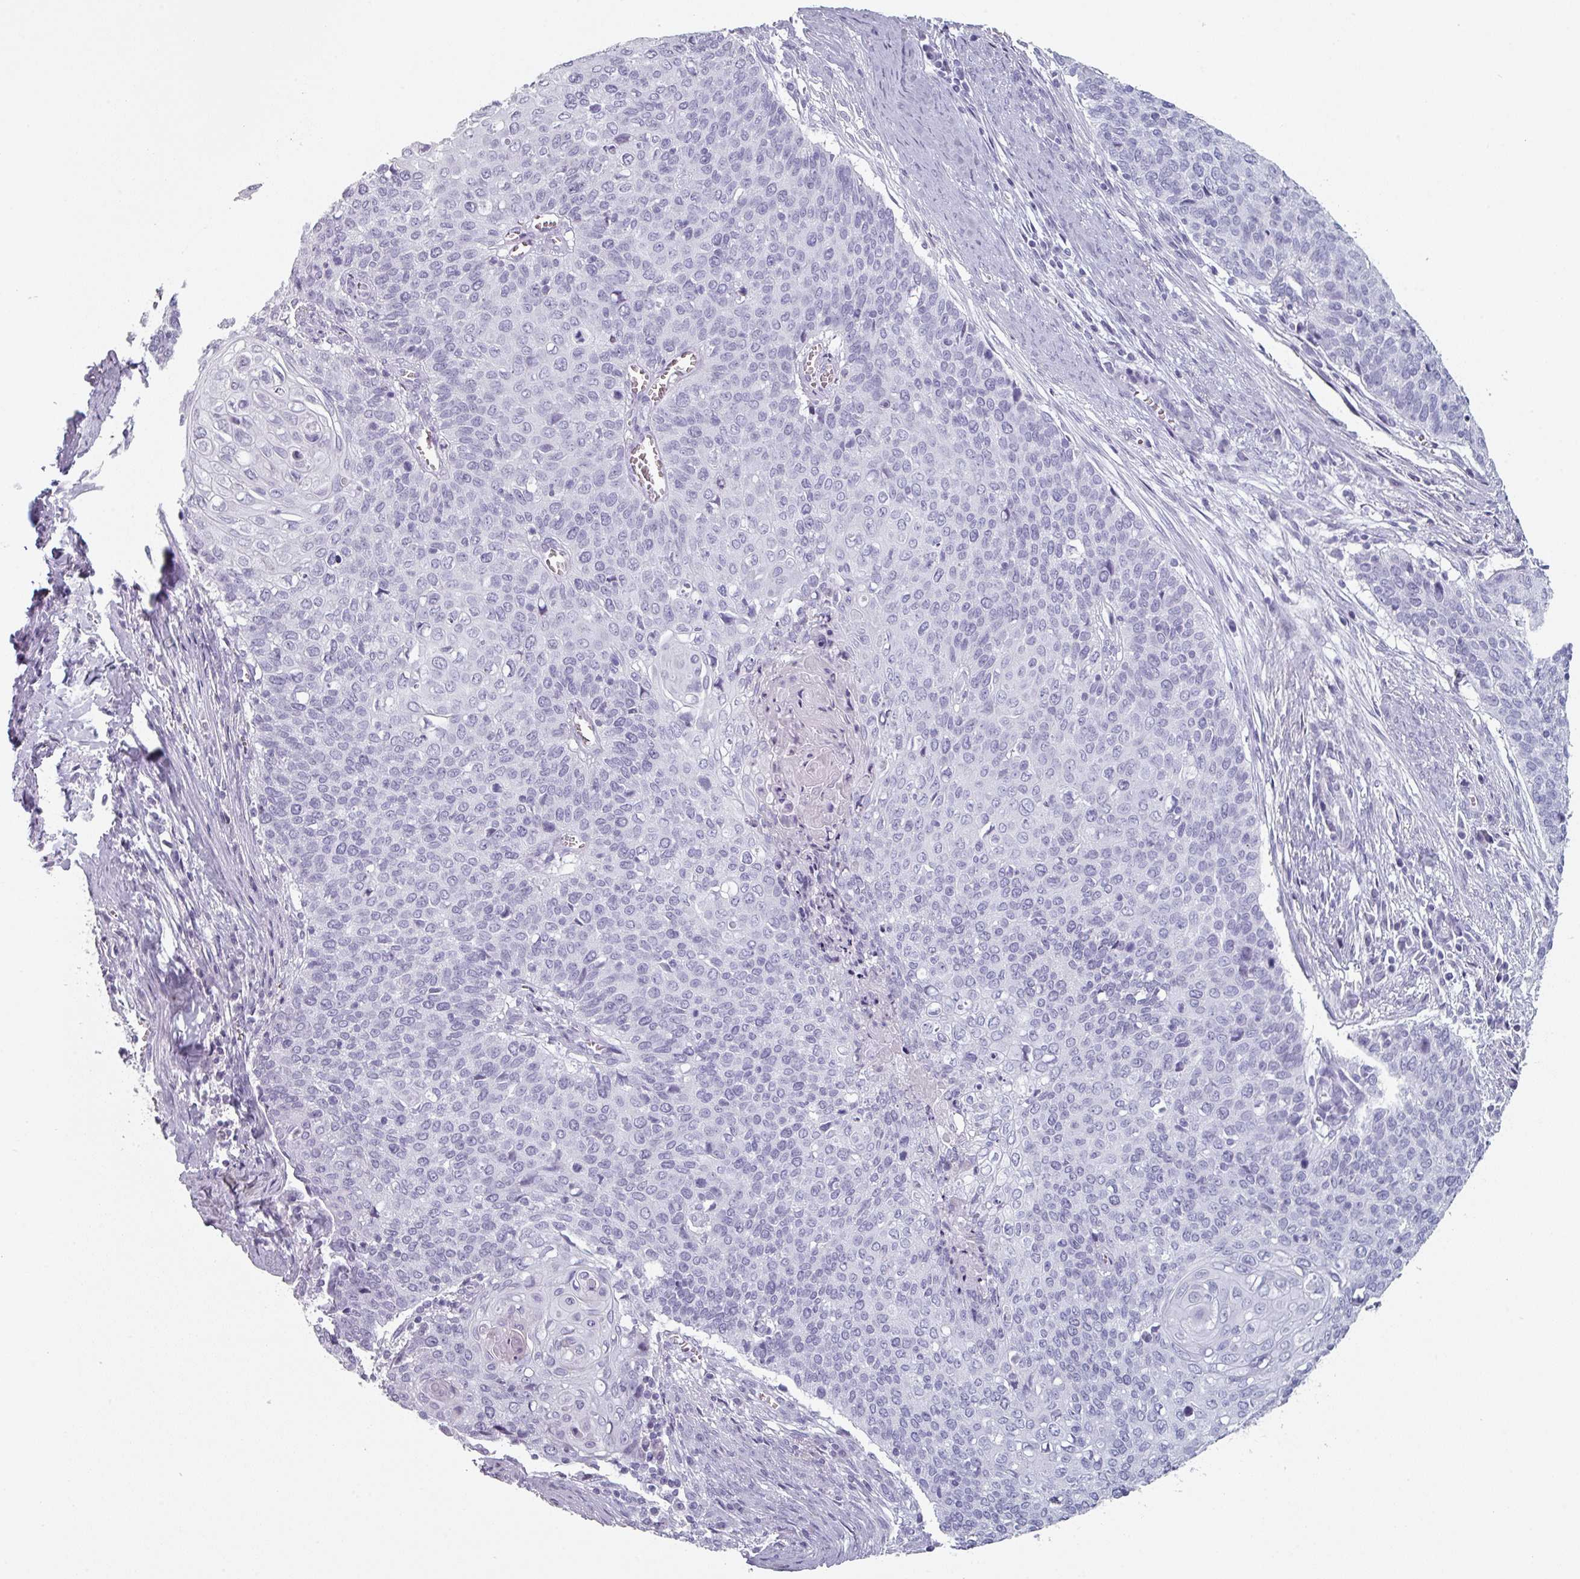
{"staining": {"intensity": "negative", "quantity": "none", "location": "none"}, "tissue": "cervical cancer", "cell_type": "Tumor cells", "image_type": "cancer", "snomed": [{"axis": "morphology", "description": "Squamous cell carcinoma, NOS"}, {"axis": "topography", "description": "Cervix"}], "caption": "Immunohistochemistry (IHC) of cervical cancer shows no staining in tumor cells.", "gene": "SLC35G2", "patient": {"sex": "female", "age": 39}}